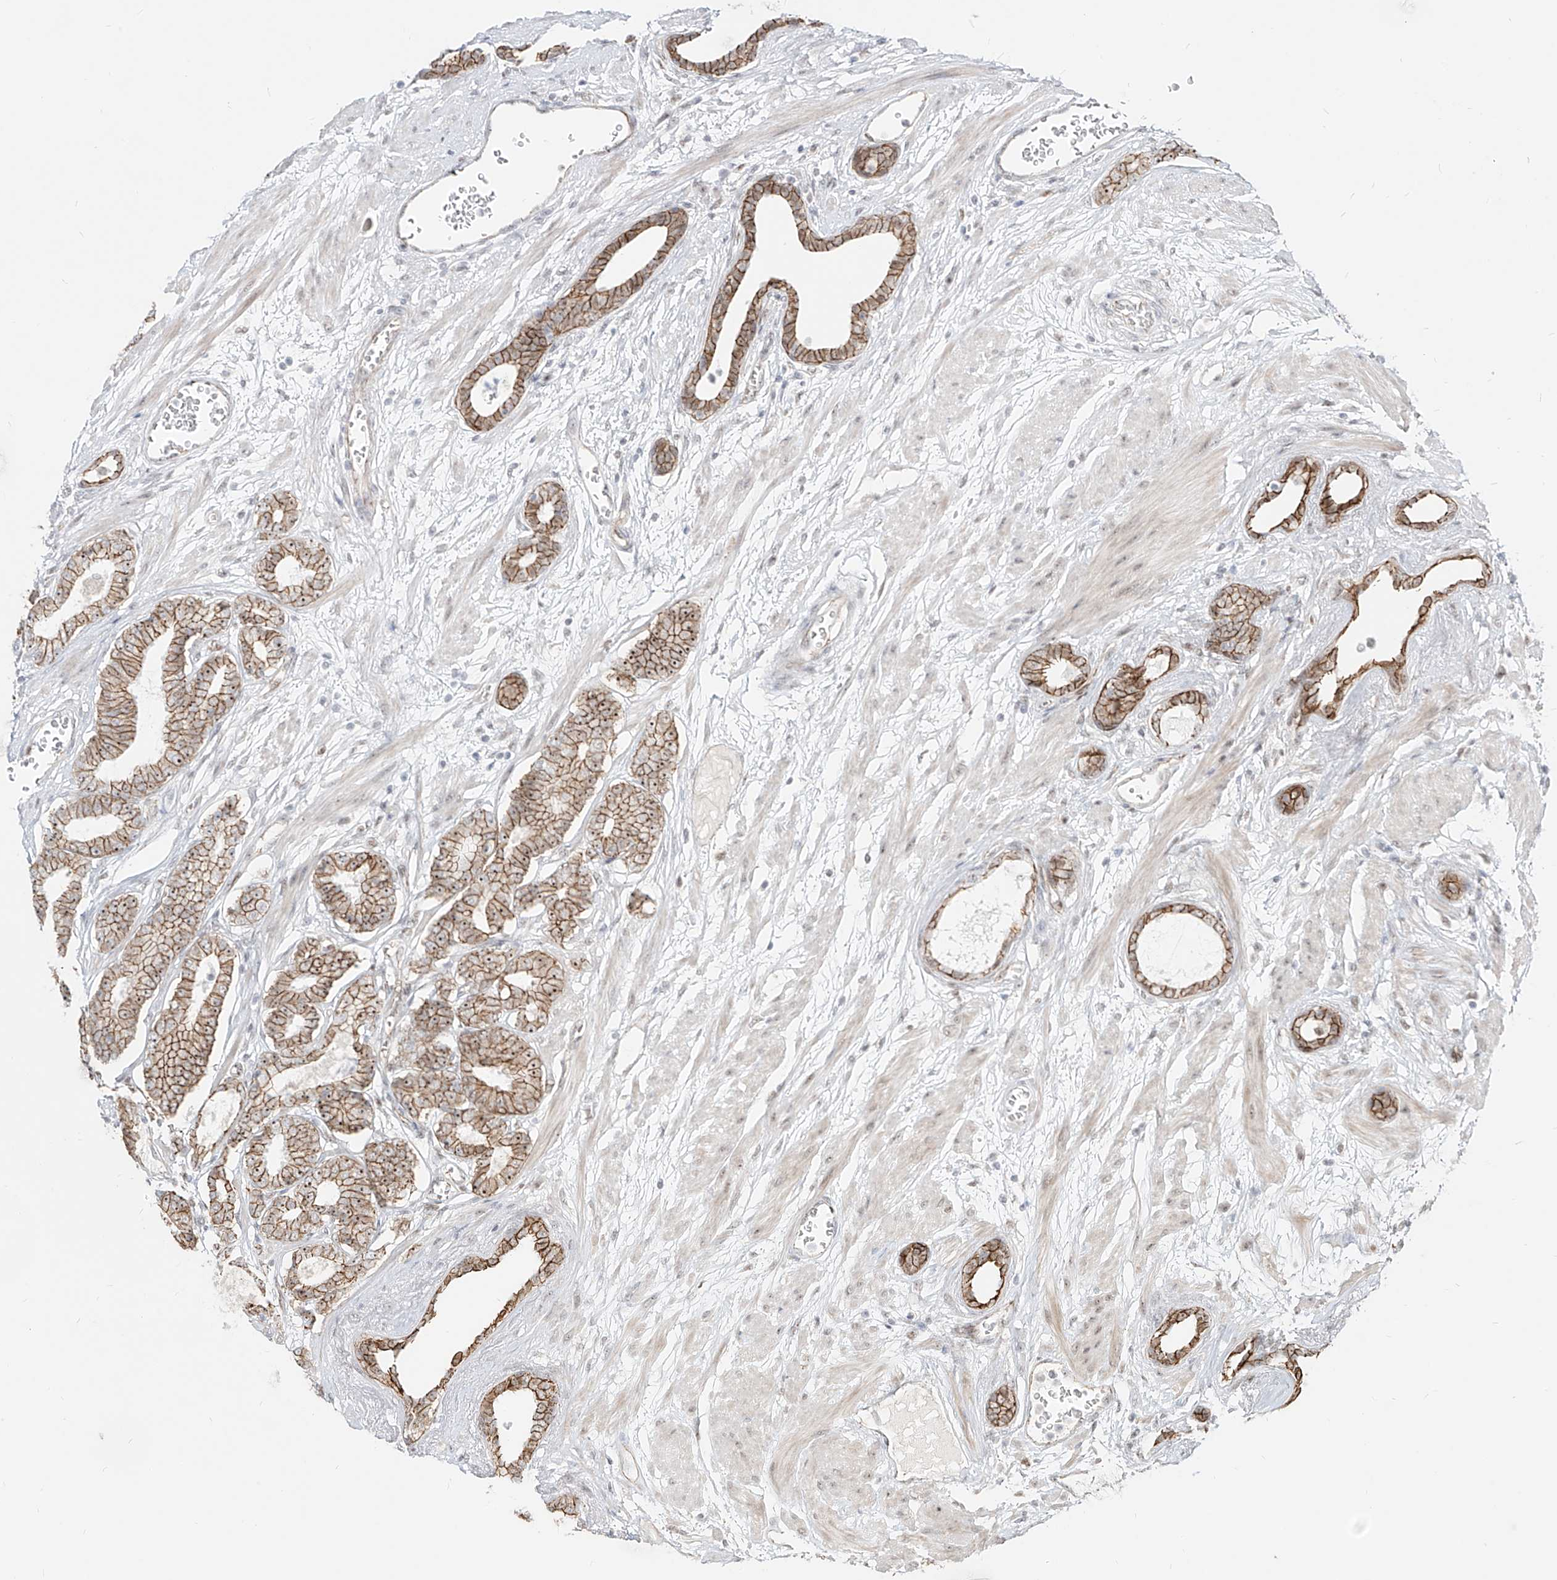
{"staining": {"intensity": "moderate", "quantity": ">75%", "location": "cytoplasmic/membranous,nuclear"}, "tissue": "prostate cancer", "cell_type": "Tumor cells", "image_type": "cancer", "snomed": [{"axis": "morphology", "description": "Adenocarcinoma, Low grade"}, {"axis": "topography", "description": "Prostate"}], "caption": "Moderate cytoplasmic/membranous and nuclear expression for a protein is identified in about >75% of tumor cells of prostate cancer using IHC.", "gene": "ZNF710", "patient": {"sex": "male", "age": 60}}